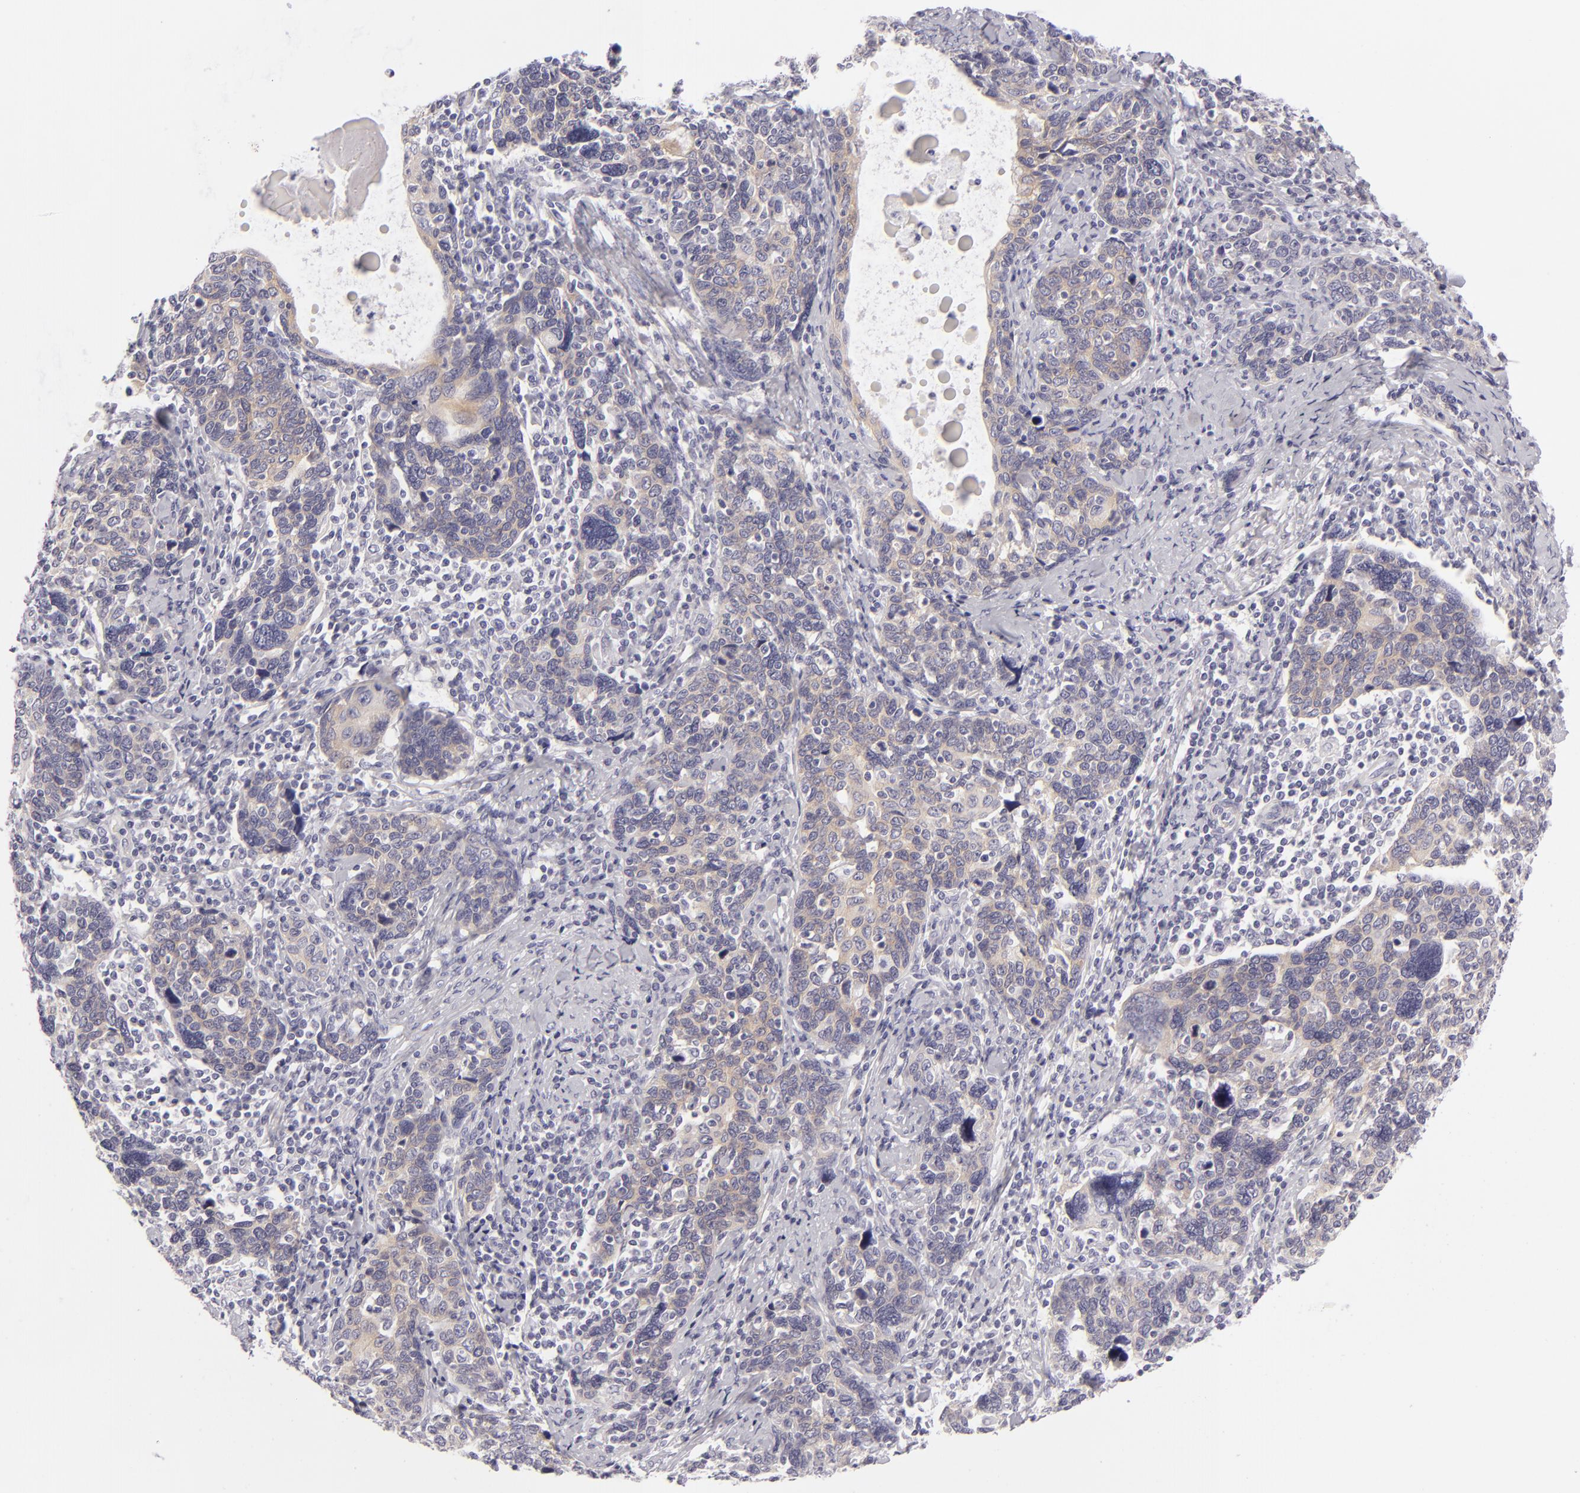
{"staining": {"intensity": "weak", "quantity": "25%-75%", "location": "cytoplasmic/membranous"}, "tissue": "cervical cancer", "cell_type": "Tumor cells", "image_type": "cancer", "snomed": [{"axis": "morphology", "description": "Squamous cell carcinoma, NOS"}, {"axis": "topography", "description": "Cervix"}], "caption": "Immunohistochemical staining of human squamous cell carcinoma (cervical) displays low levels of weak cytoplasmic/membranous expression in about 25%-75% of tumor cells.", "gene": "DLG4", "patient": {"sex": "female", "age": 41}}